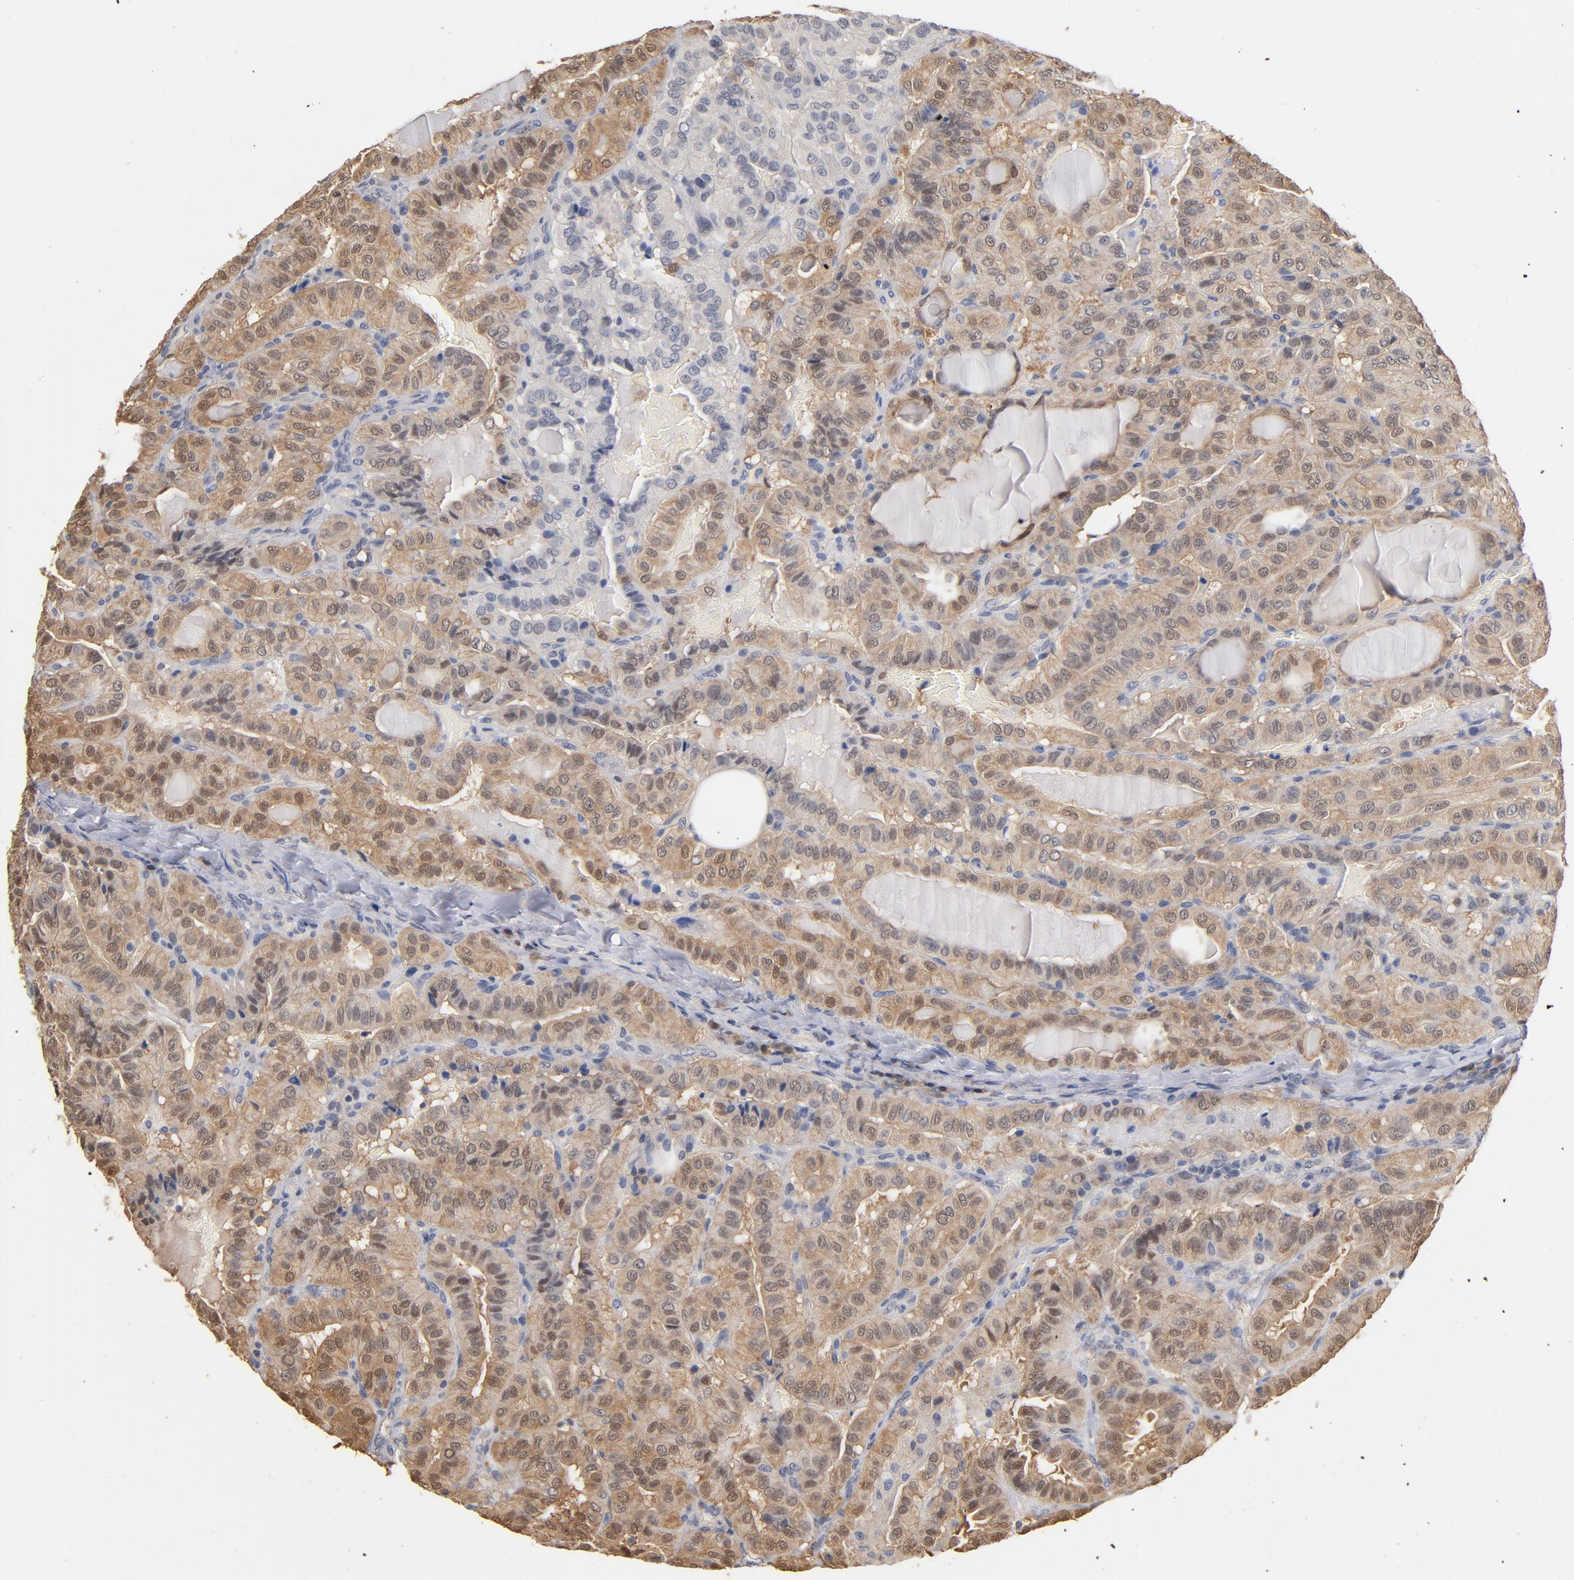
{"staining": {"intensity": "moderate", "quantity": ">75%", "location": "cytoplasmic/membranous"}, "tissue": "thyroid cancer", "cell_type": "Tumor cells", "image_type": "cancer", "snomed": [{"axis": "morphology", "description": "Papillary adenocarcinoma, NOS"}, {"axis": "topography", "description": "Thyroid gland"}], "caption": "Tumor cells display medium levels of moderate cytoplasmic/membranous positivity in approximately >75% of cells in papillary adenocarcinoma (thyroid).", "gene": "MIF", "patient": {"sex": "male", "age": 77}}